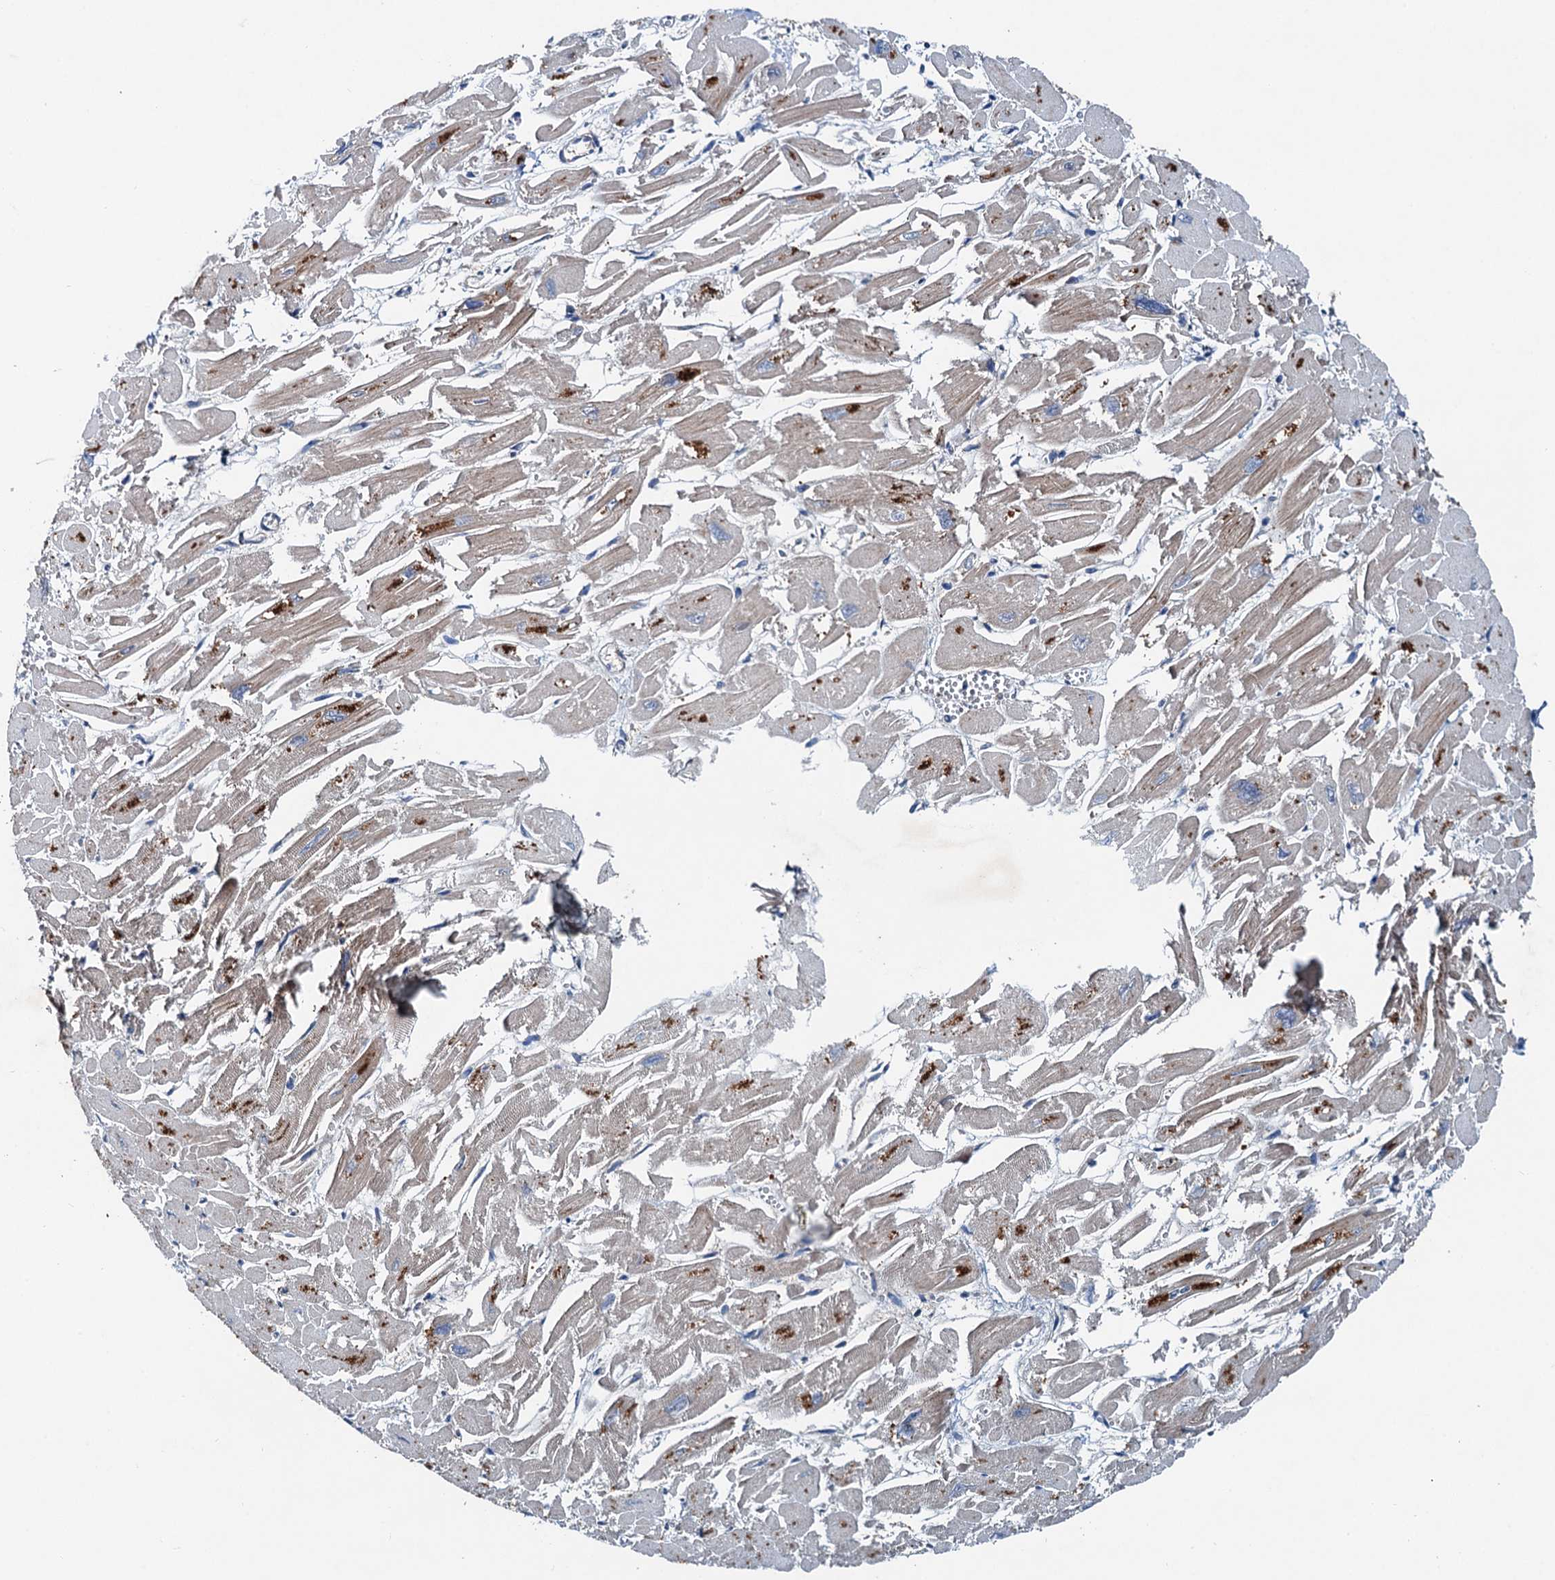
{"staining": {"intensity": "moderate", "quantity": "<25%", "location": "cytoplasmic/membranous"}, "tissue": "heart muscle", "cell_type": "Cardiomyocytes", "image_type": "normal", "snomed": [{"axis": "morphology", "description": "Normal tissue, NOS"}, {"axis": "topography", "description": "Heart"}], "caption": "Immunohistochemical staining of benign heart muscle exhibits low levels of moderate cytoplasmic/membranous expression in about <25% of cardiomyocytes. (DAB = brown stain, brightfield microscopy at high magnification).", "gene": "EFL1", "patient": {"sex": "male", "age": 54}}